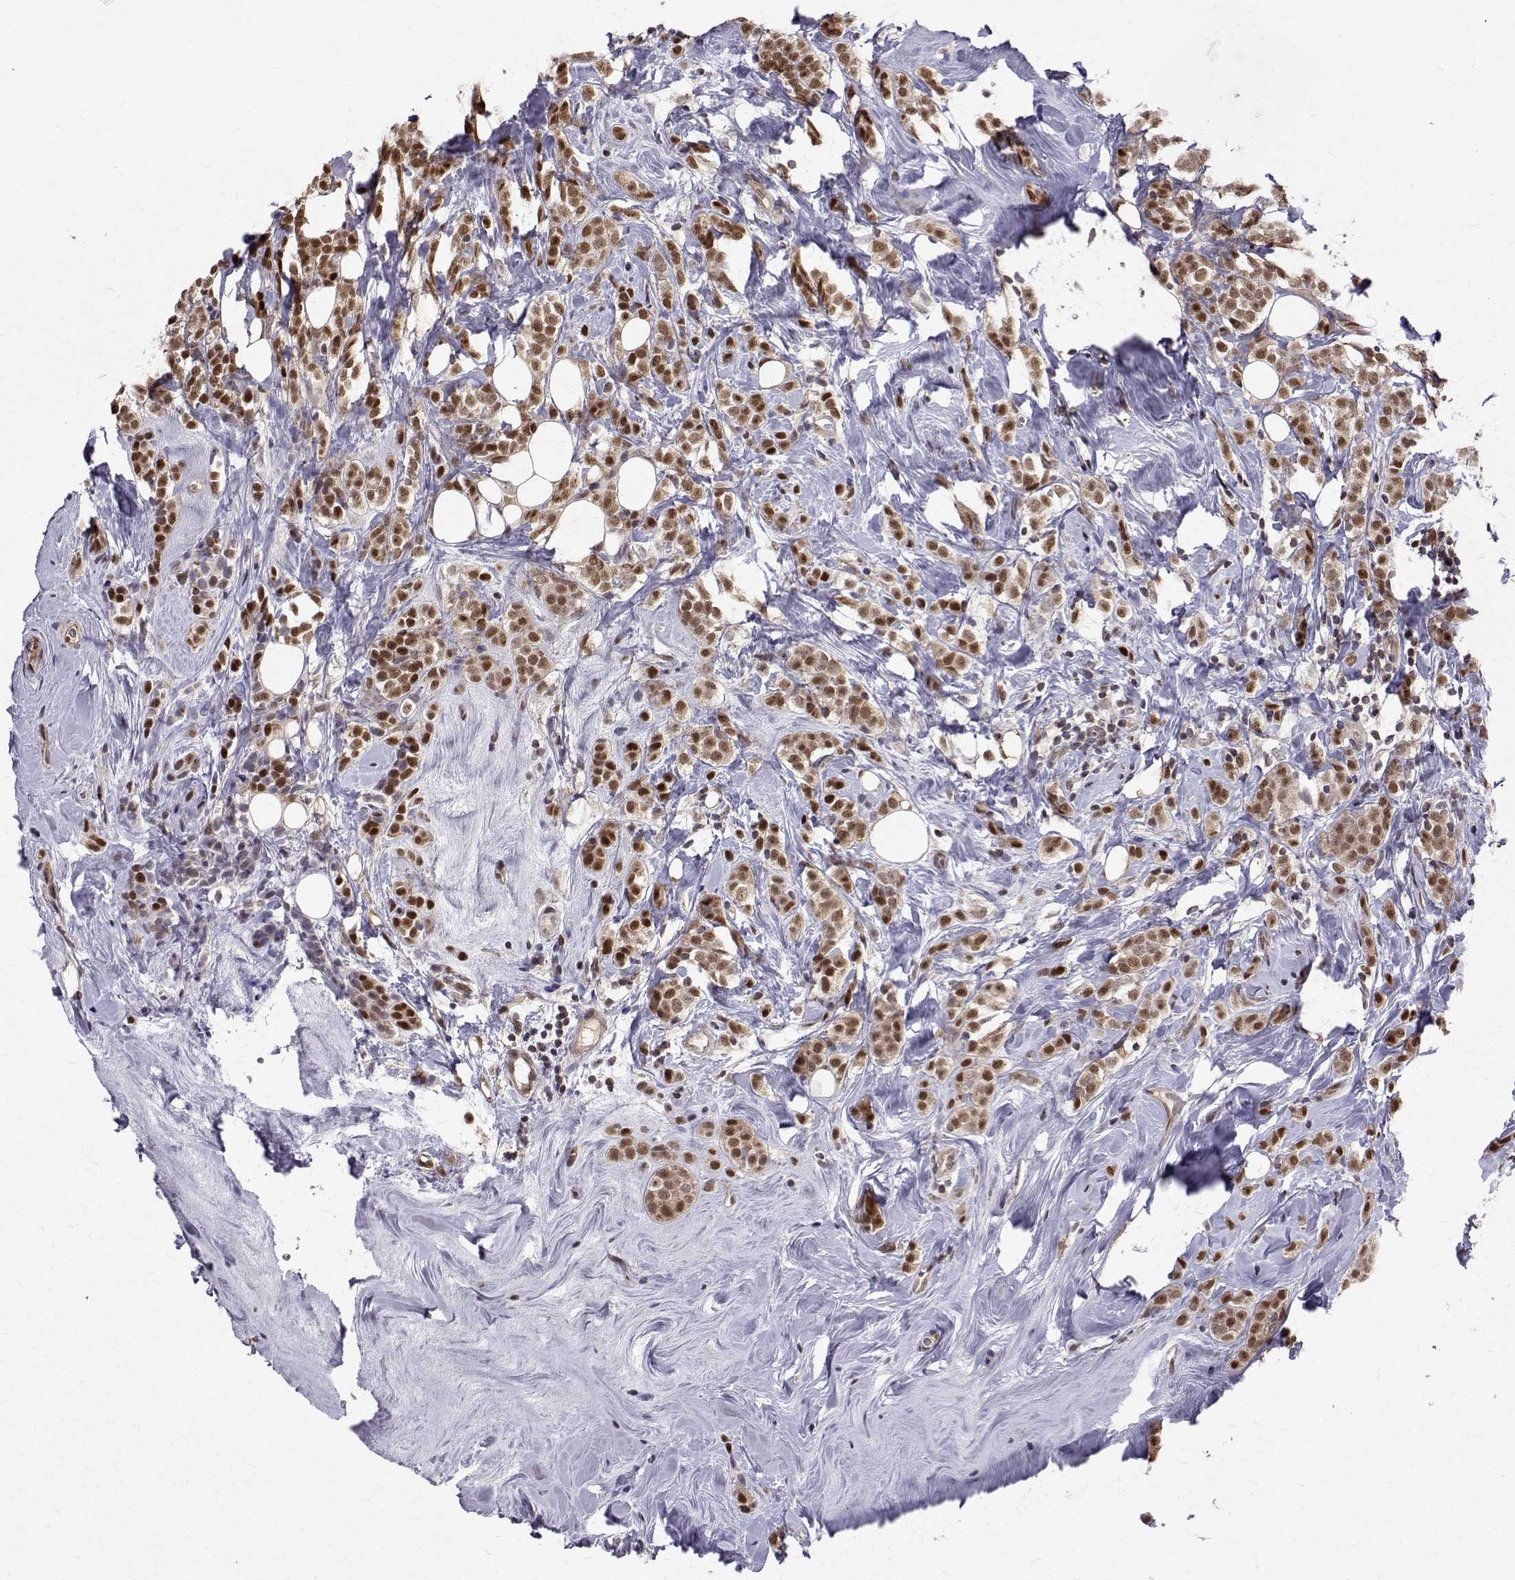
{"staining": {"intensity": "moderate", "quantity": ">75%", "location": "cytoplasmic/membranous,nuclear"}, "tissue": "breast cancer", "cell_type": "Tumor cells", "image_type": "cancer", "snomed": [{"axis": "morphology", "description": "Lobular carcinoma"}, {"axis": "topography", "description": "Breast"}], "caption": "Protein analysis of breast cancer (lobular carcinoma) tissue exhibits moderate cytoplasmic/membranous and nuclear positivity in approximately >75% of tumor cells.", "gene": "NIF3L1", "patient": {"sex": "female", "age": 49}}